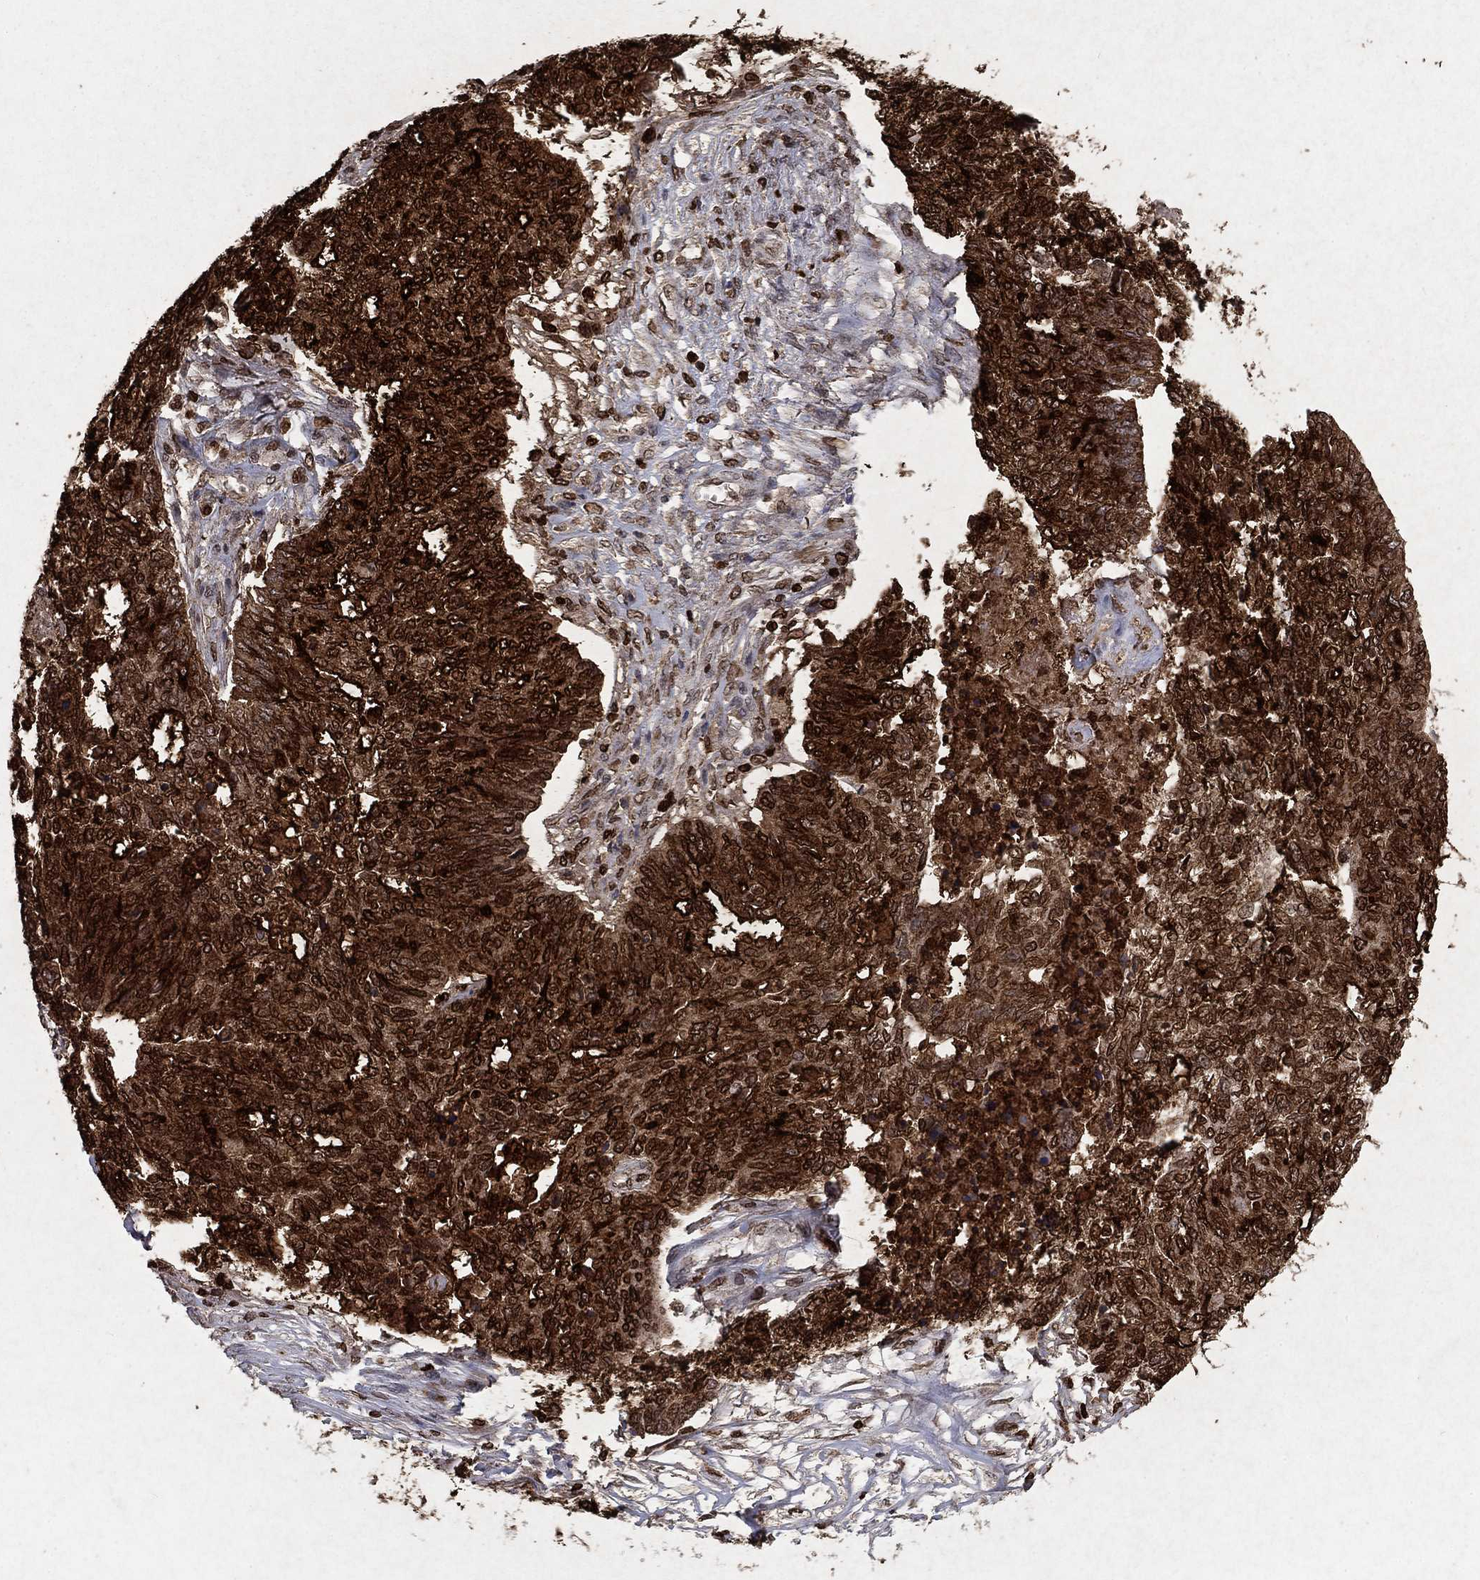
{"staining": {"intensity": "strong", "quantity": ">75%", "location": "cytoplasmic/membranous"}, "tissue": "ovarian cancer", "cell_type": "Tumor cells", "image_type": "cancer", "snomed": [{"axis": "morphology", "description": "Cystadenocarcinoma, serous, NOS"}, {"axis": "topography", "description": "Ovary"}], "caption": "An image showing strong cytoplasmic/membranous expression in about >75% of tumor cells in ovarian cancer (serous cystadenocarcinoma), as visualized by brown immunohistochemical staining.", "gene": "CD24", "patient": {"sex": "female", "age": 67}}